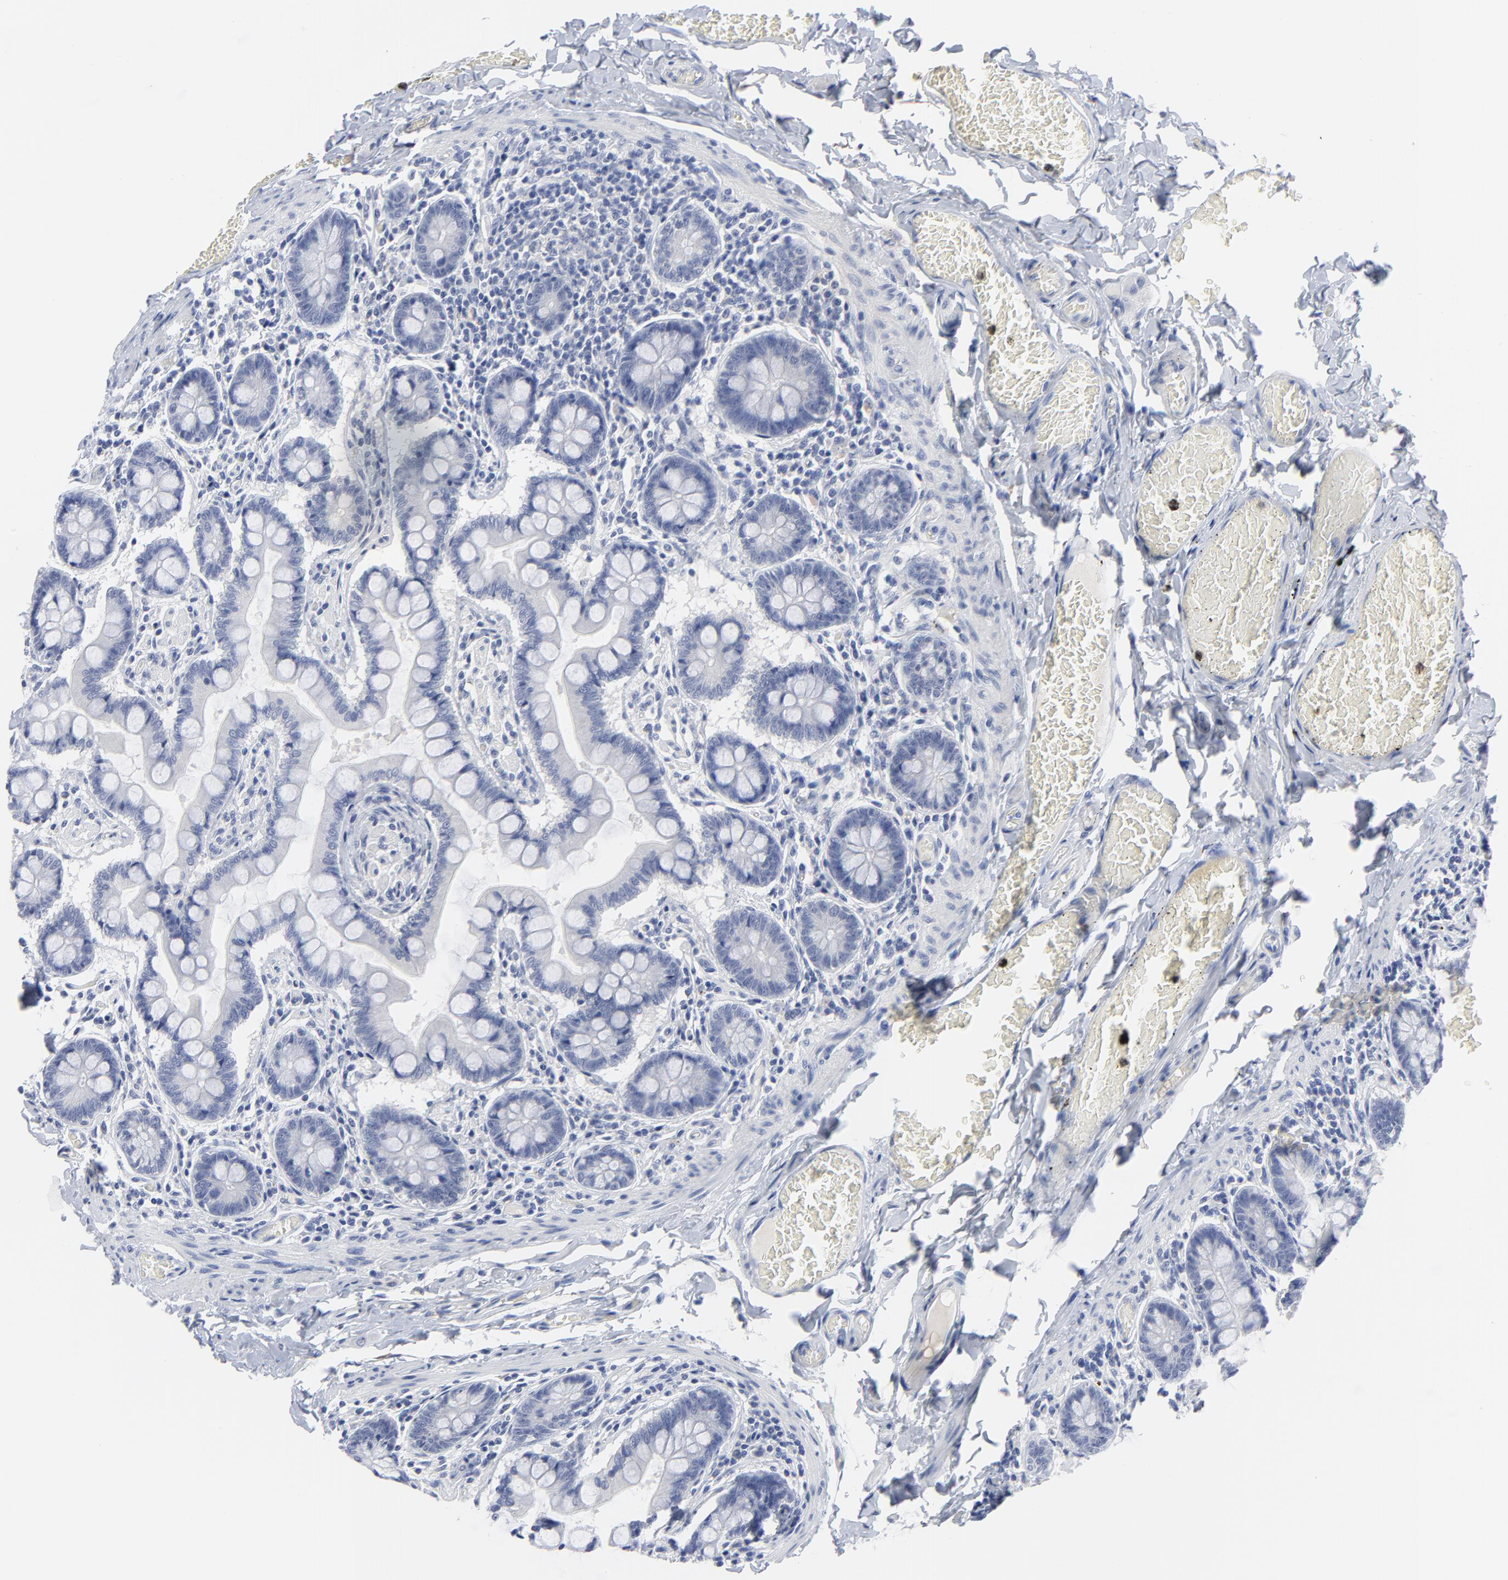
{"staining": {"intensity": "weak", "quantity": "<25%", "location": "cytoplasmic/membranous"}, "tissue": "small intestine", "cell_type": "Glandular cells", "image_type": "normal", "snomed": [{"axis": "morphology", "description": "Normal tissue, NOS"}, {"axis": "topography", "description": "Small intestine"}], "caption": "This is an immunohistochemistry (IHC) image of benign human small intestine. There is no expression in glandular cells.", "gene": "CLEC4G", "patient": {"sex": "male", "age": 41}}